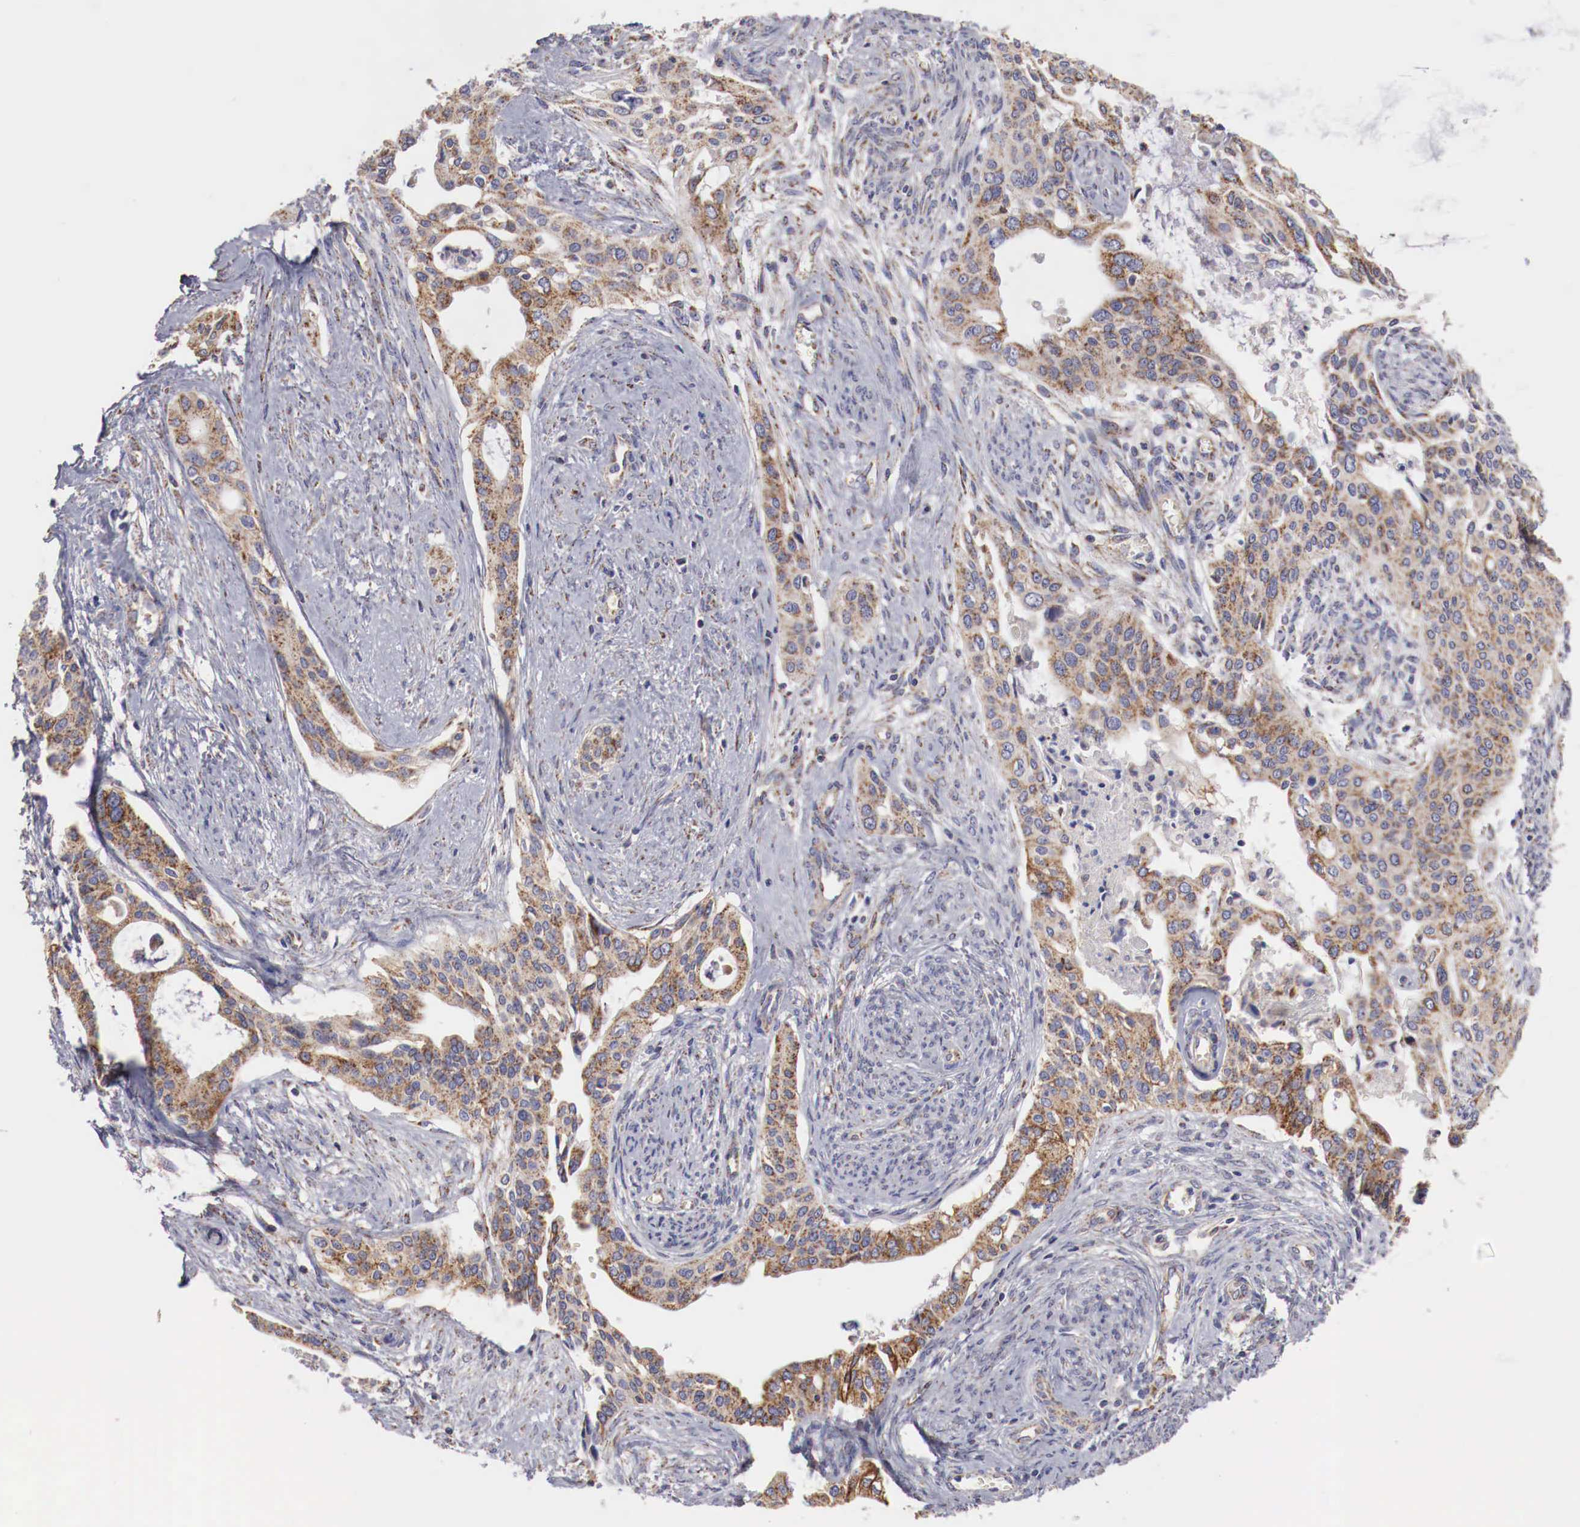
{"staining": {"intensity": "moderate", "quantity": ">75%", "location": "cytoplasmic/membranous"}, "tissue": "cervical cancer", "cell_type": "Tumor cells", "image_type": "cancer", "snomed": [{"axis": "morphology", "description": "Squamous cell carcinoma, NOS"}, {"axis": "topography", "description": "Cervix"}], "caption": "The histopathology image exhibits staining of cervical squamous cell carcinoma, revealing moderate cytoplasmic/membranous protein positivity (brown color) within tumor cells. Using DAB (brown) and hematoxylin (blue) stains, captured at high magnification using brightfield microscopy.", "gene": "XPNPEP3", "patient": {"sex": "female", "age": 34}}